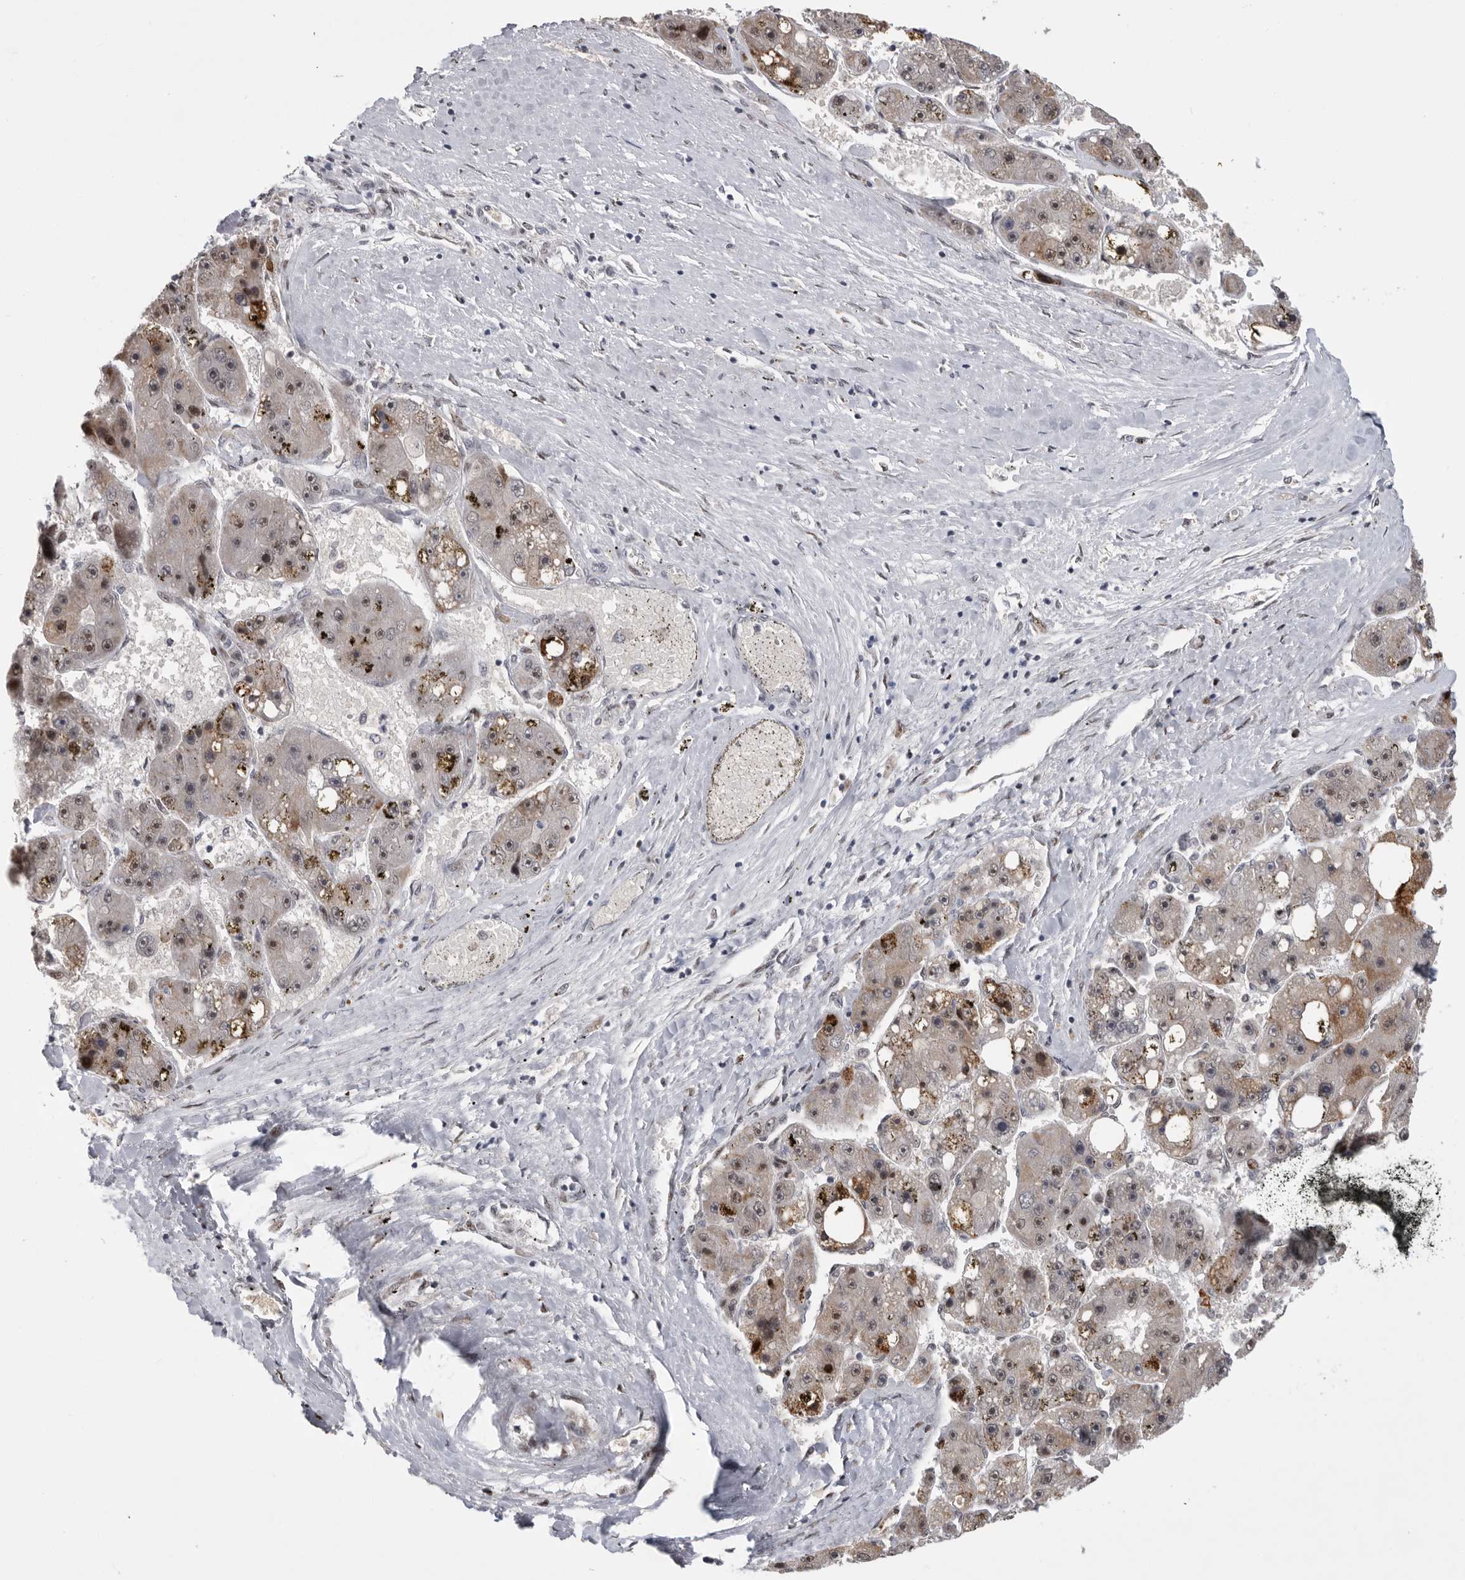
{"staining": {"intensity": "moderate", "quantity": "<25%", "location": "cytoplasmic/membranous,nuclear"}, "tissue": "liver cancer", "cell_type": "Tumor cells", "image_type": "cancer", "snomed": [{"axis": "morphology", "description": "Carcinoma, Hepatocellular, NOS"}, {"axis": "topography", "description": "Liver"}], "caption": "Immunohistochemical staining of human hepatocellular carcinoma (liver) demonstrates low levels of moderate cytoplasmic/membranous and nuclear protein staining in about <25% of tumor cells.", "gene": "PCMTD1", "patient": {"sex": "female", "age": 61}}